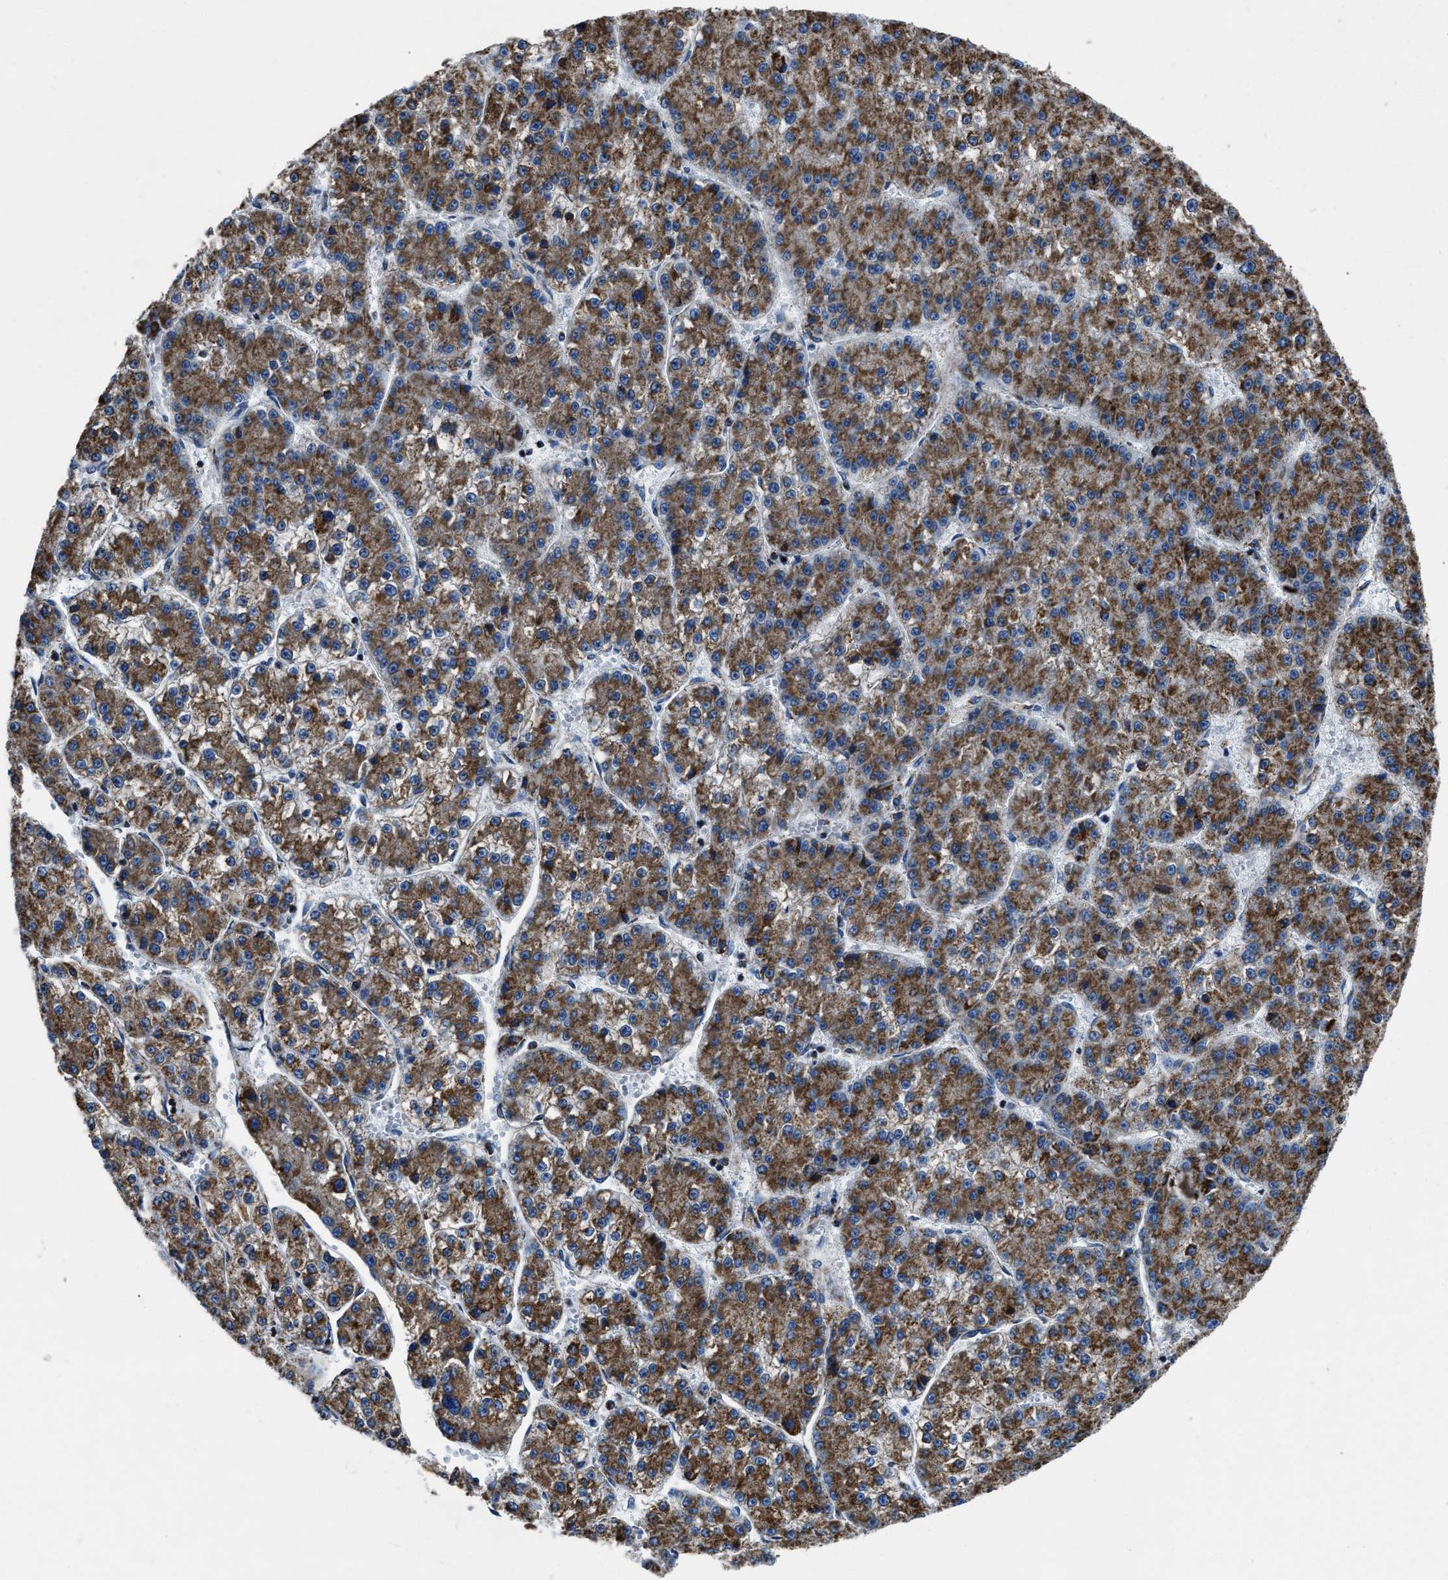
{"staining": {"intensity": "moderate", "quantity": ">75%", "location": "cytoplasmic/membranous"}, "tissue": "liver cancer", "cell_type": "Tumor cells", "image_type": "cancer", "snomed": [{"axis": "morphology", "description": "Carcinoma, Hepatocellular, NOS"}, {"axis": "topography", "description": "Liver"}], "caption": "The immunohistochemical stain labels moderate cytoplasmic/membranous positivity in tumor cells of hepatocellular carcinoma (liver) tissue. (DAB IHC with brightfield microscopy, high magnification).", "gene": "NSD3", "patient": {"sex": "female", "age": 73}}